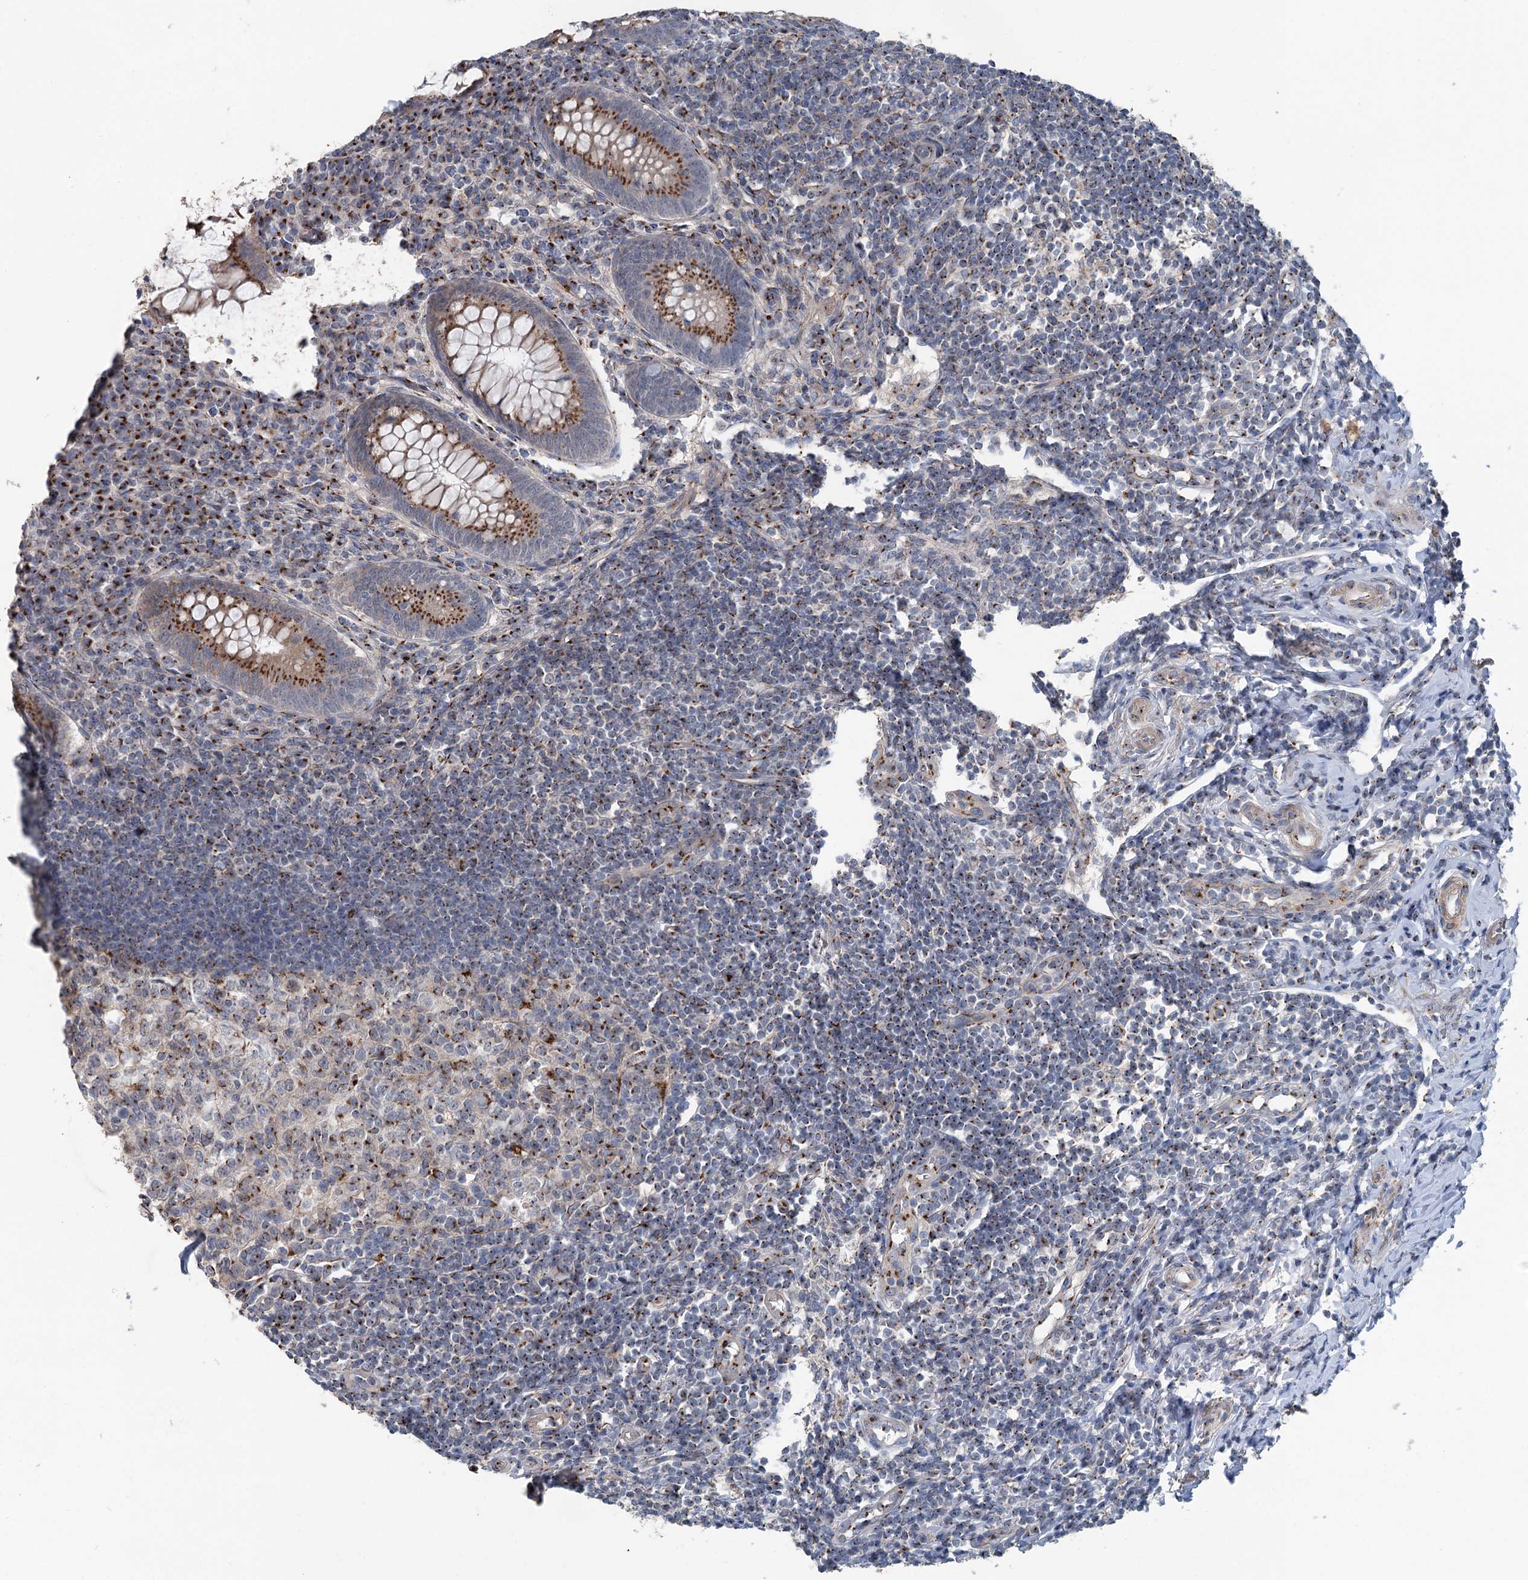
{"staining": {"intensity": "strong", "quantity": ">75%", "location": "cytoplasmic/membranous"}, "tissue": "appendix", "cell_type": "Glandular cells", "image_type": "normal", "snomed": [{"axis": "morphology", "description": "Normal tissue, NOS"}, {"axis": "topography", "description": "Appendix"}], "caption": "This micrograph shows benign appendix stained with immunohistochemistry to label a protein in brown. The cytoplasmic/membranous of glandular cells show strong positivity for the protein. Nuclei are counter-stained blue.", "gene": "ITIH5", "patient": {"sex": "female", "age": 33}}